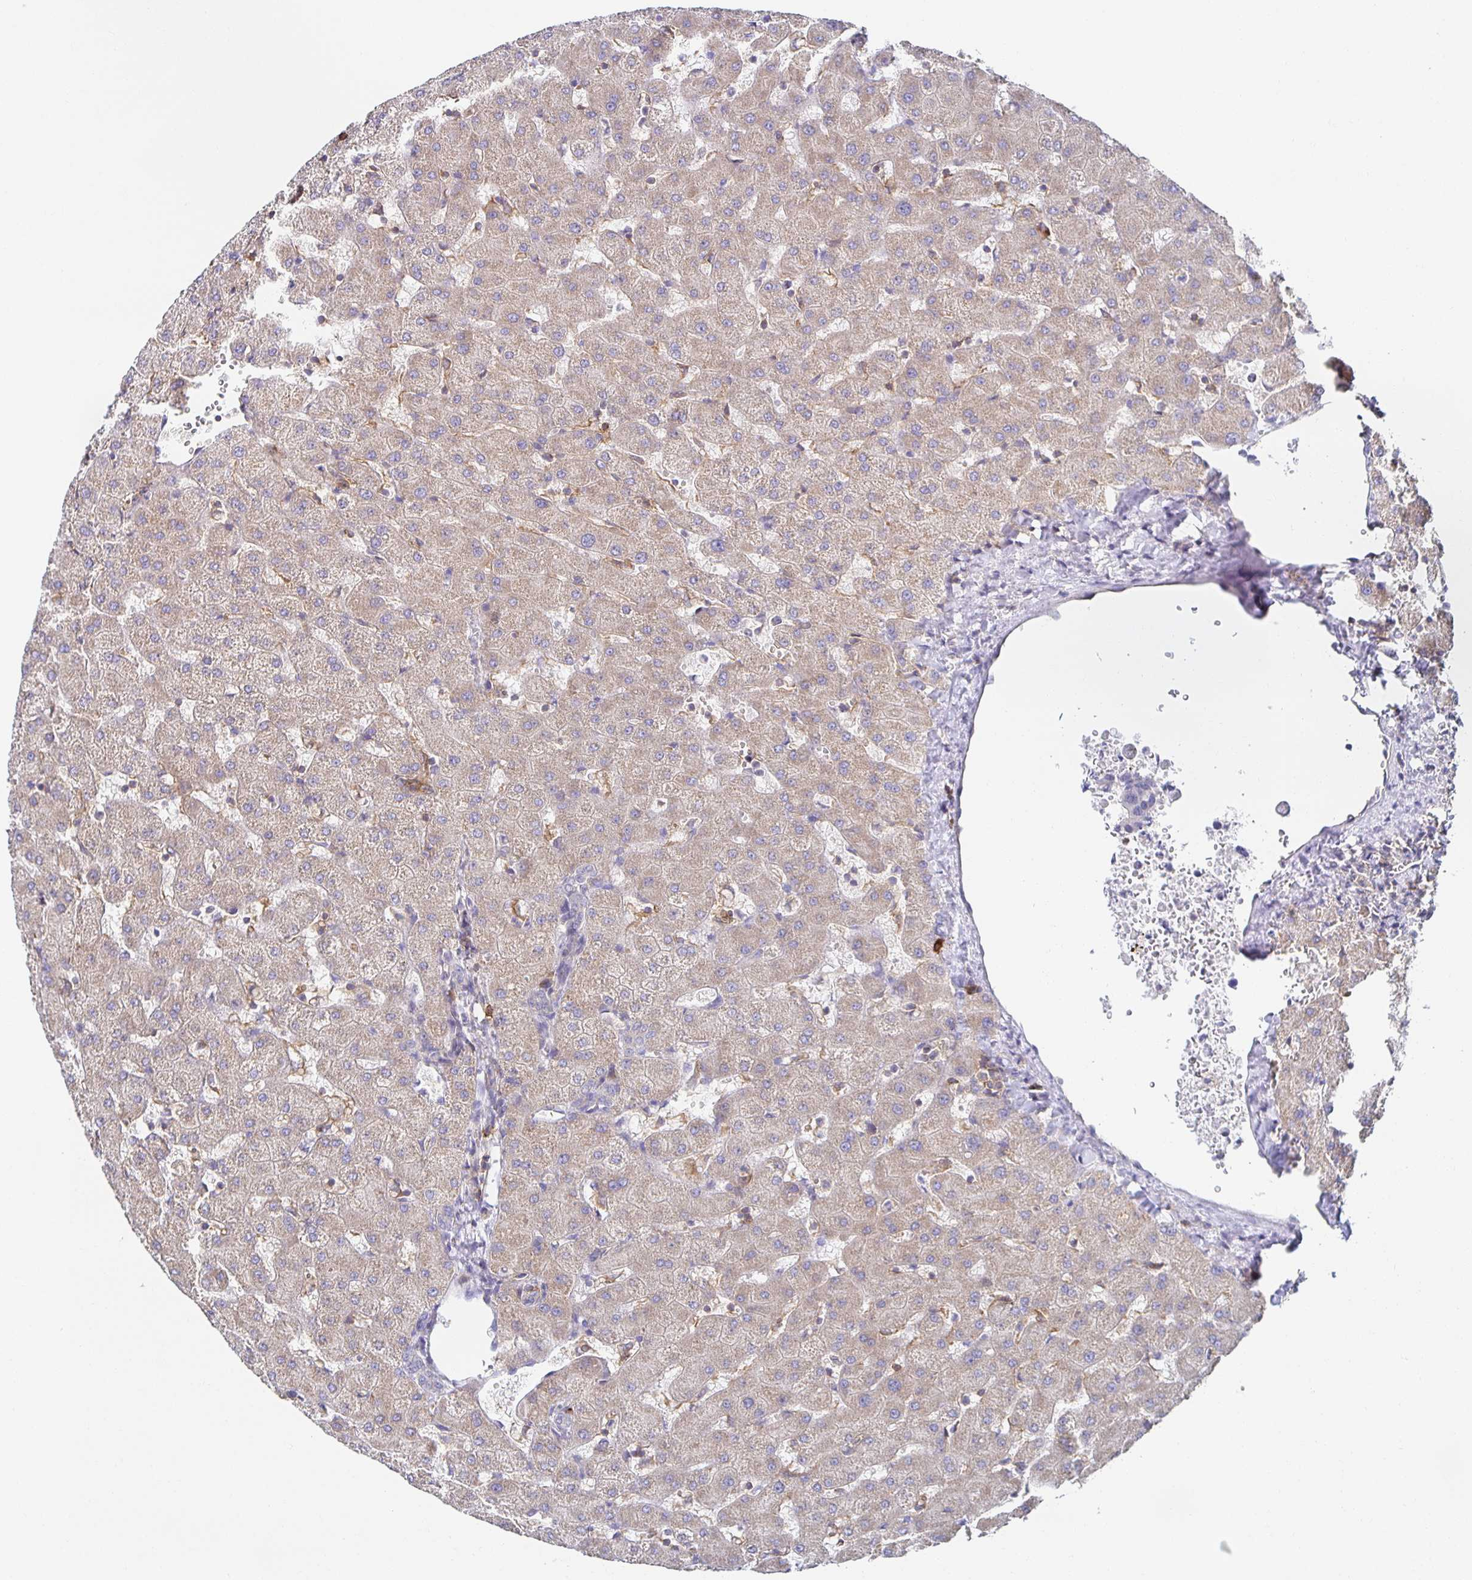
{"staining": {"intensity": "negative", "quantity": "none", "location": "none"}, "tissue": "liver", "cell_type": "Cholangiocytes", "image_type": "normal", "snomed": [{"axis": "morphology", "description": "Normal tissue, NOS"}, {"axis": "topography", "description": "Liver"}], "caption": "The micrograph displays no significant positivity in cholangiocytes of liver. The staining was performed using DAB (3,3'-diaminobenzidine) to visualize the protein expression in brown, while the nuclei were stained in blue with hematoxylin (Magnification: 20x).", "gene": "BAD", "patient": {"sex": "female", "age": 63}}